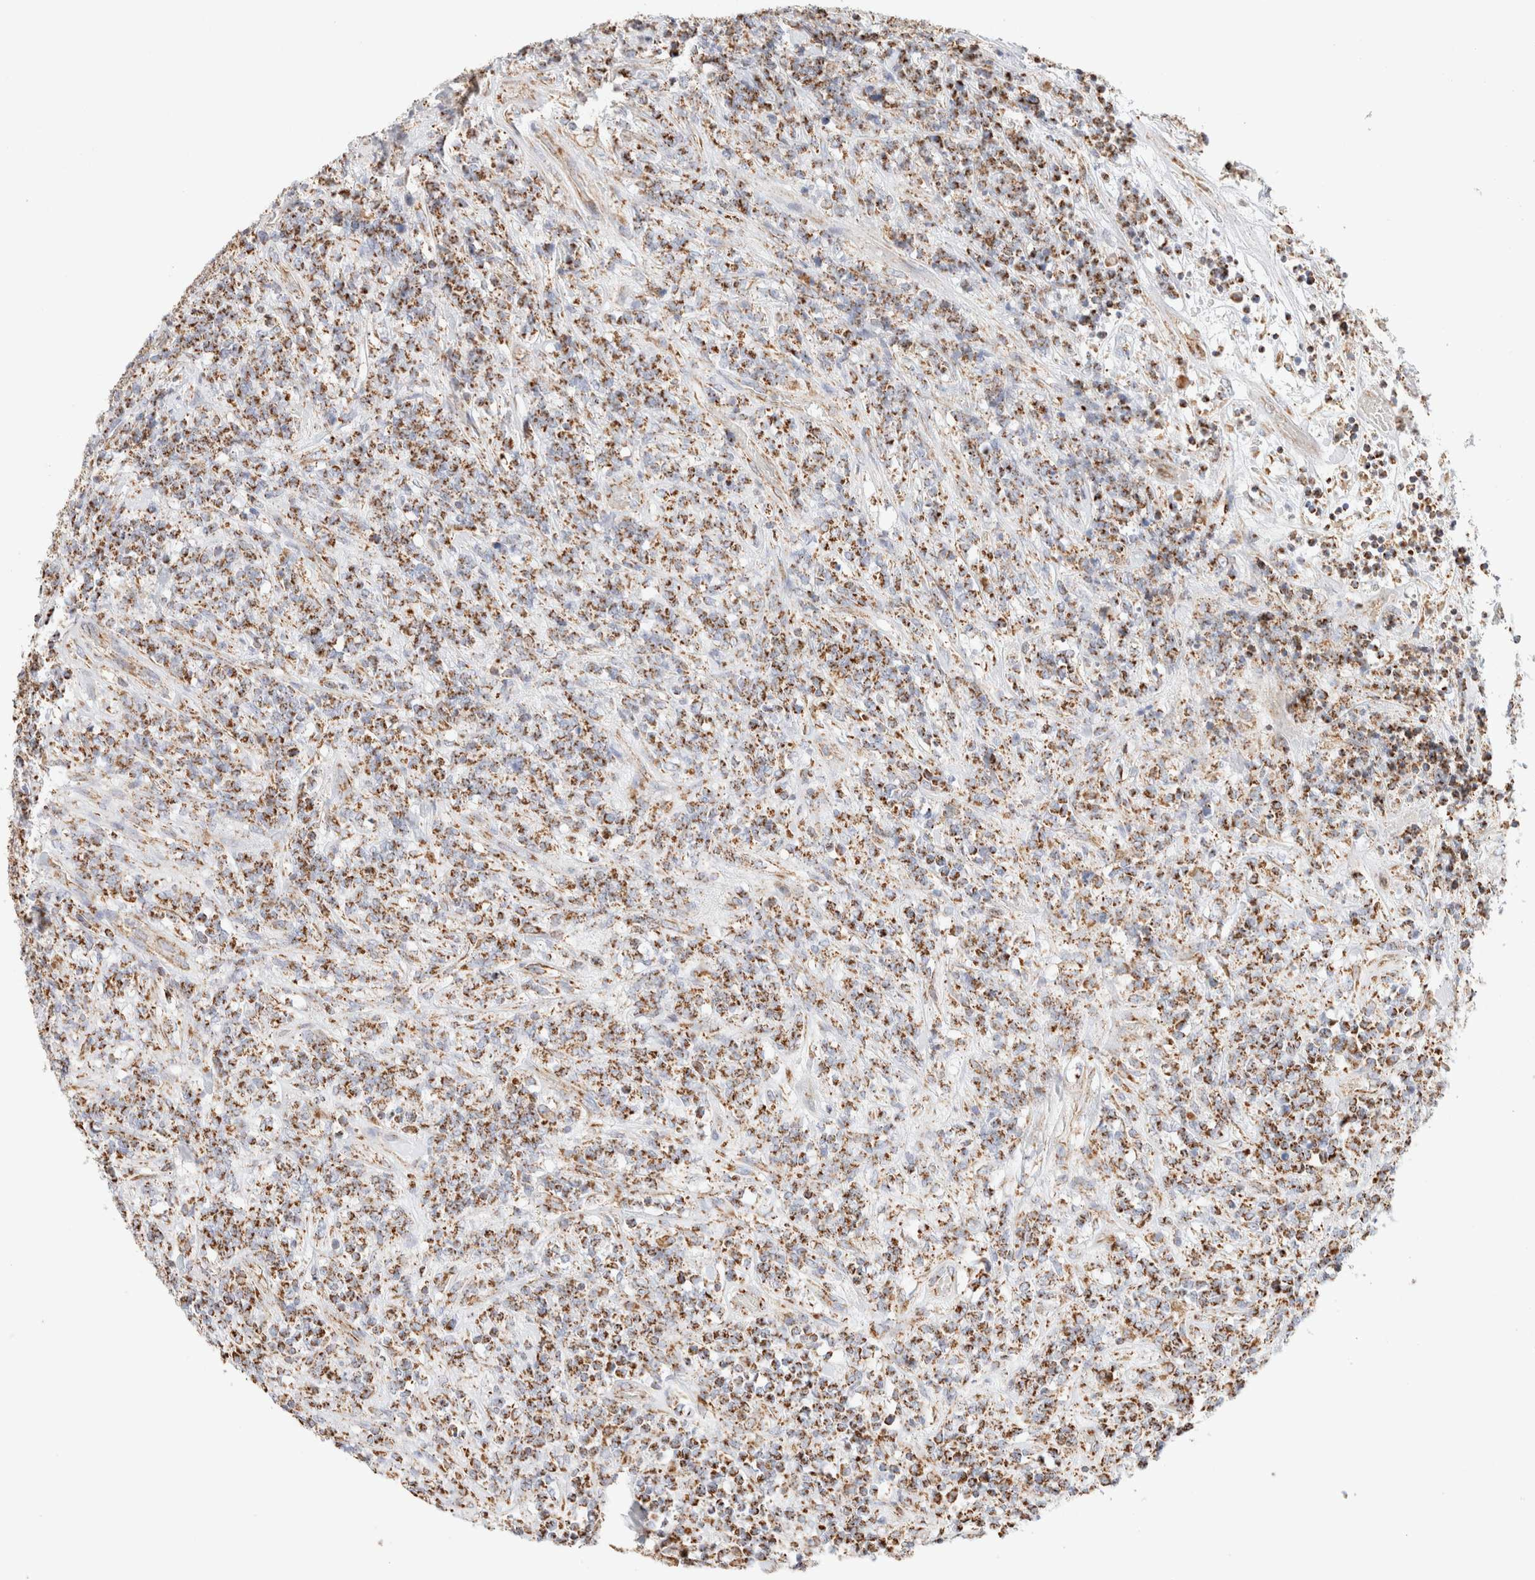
{"staining": {"intensity": "moderate", "quantity": ">75%", "location": "cytoplasmic/membranous"}, "tissue": "lymphoma", "cell_type": "Tumor cells", "image_type": "cancer", "snomed": [{"axis": "morphology", "description": "Malignant lymphoma, non-Hodgkin's type, High grade"}, {"axis": "topography", "description": "Soft tissue"}], "caption": "Brown immunohistochemical staining in high-grade malignant lymphoma, non-Hodgkin's type demonstrates moderate cytoplasmic/membranous positivity in approximately >75% of tumor cells.", "gene": "PHB2", "patient": {"sex": "male", "age": 18}}